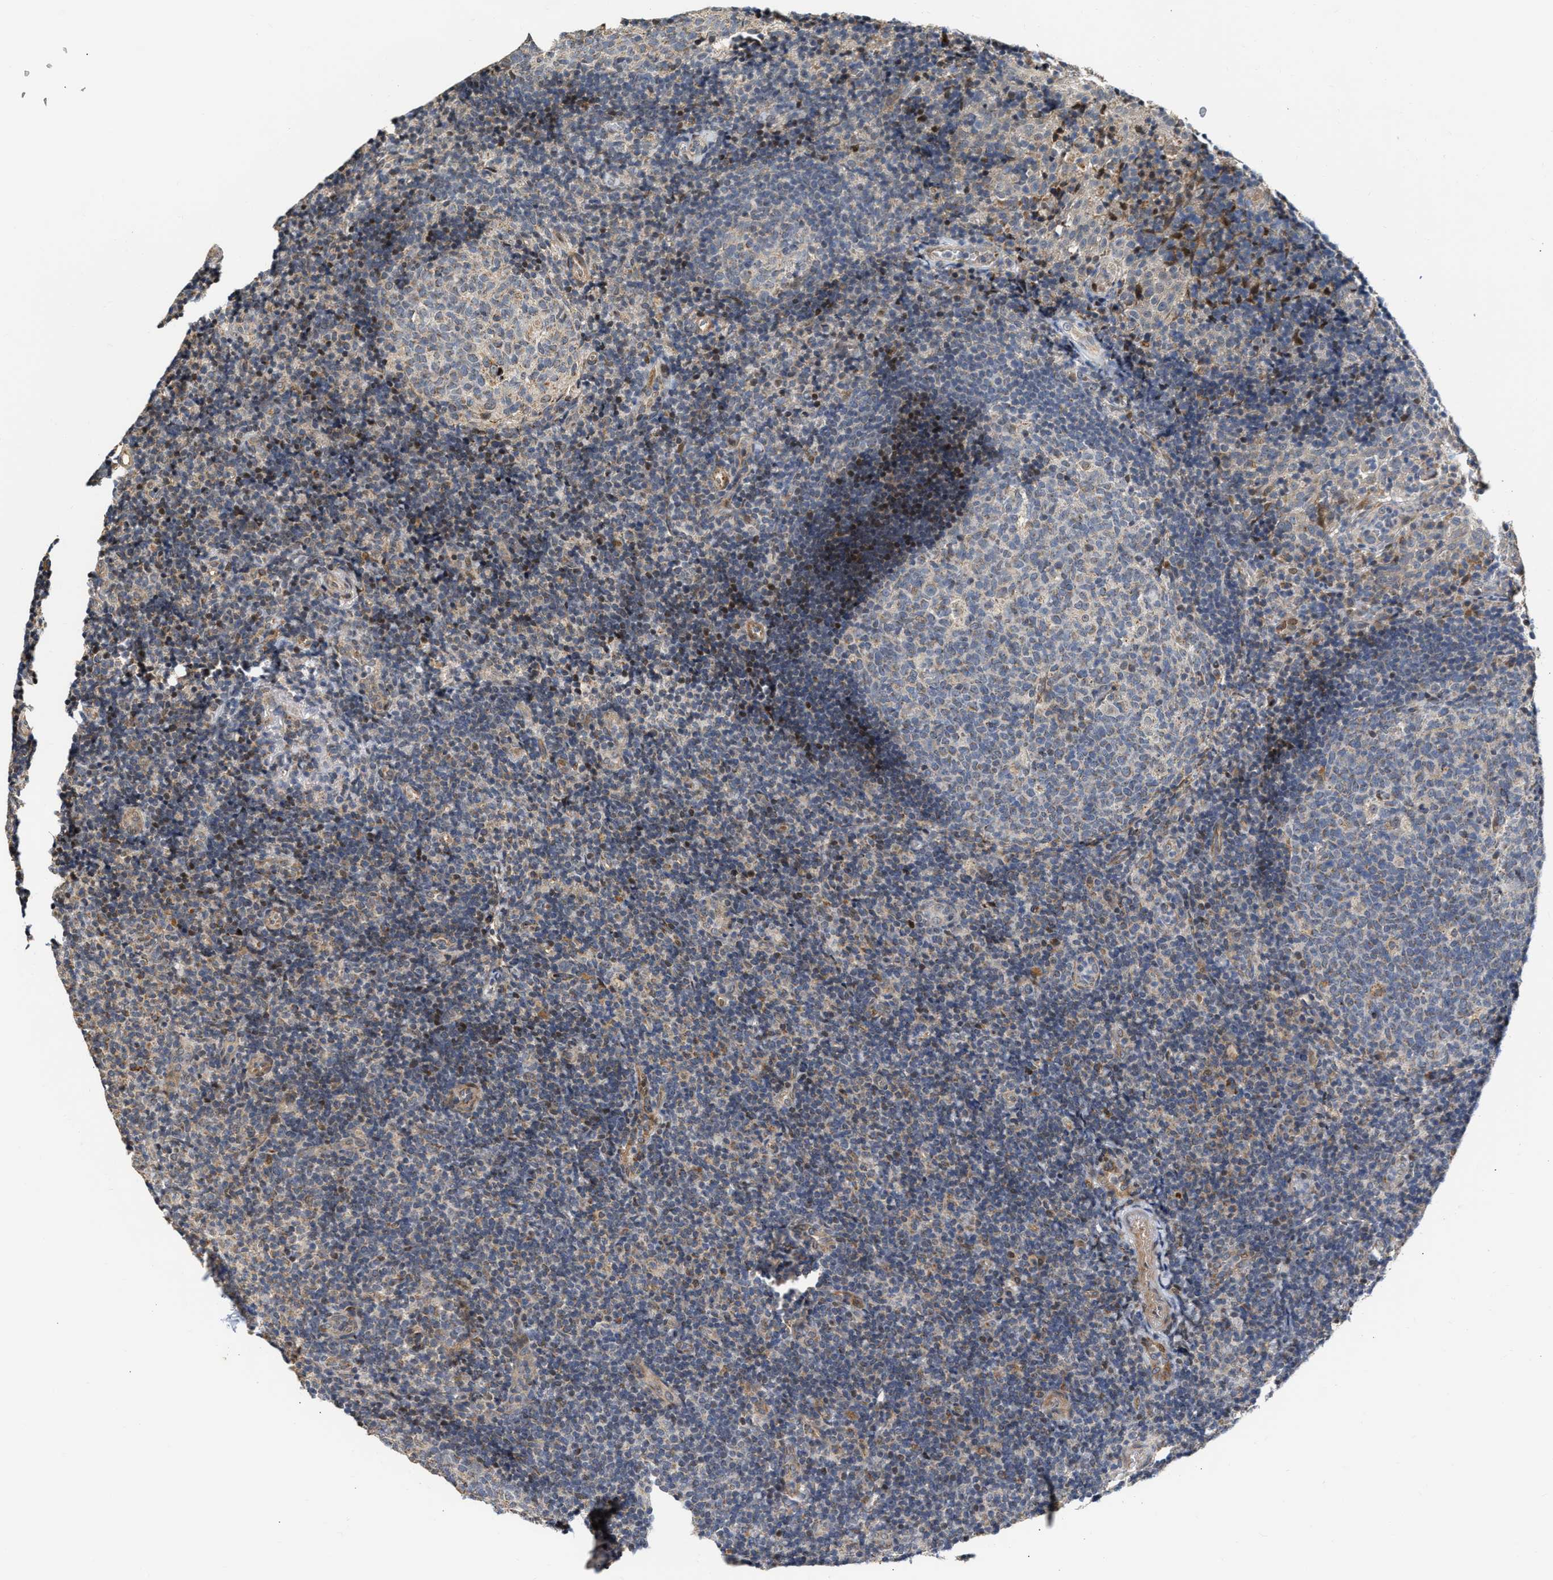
{"staining": {"intensity": "moderate", "quantity": "<25%", "location": "cytoplasmic/membranous"}, "tissue": "tonsil", "cell_type": "Germinal center cells", "image_type": "normal", "snomed": [{"axis": "morphology", "description": "Normal tissue, NOS"}, {"axis": "topography", "description": "Tonsil"}], "caption": "High-magnification brightfield microscopy of unremarkable tonsil stained with DAB (brown) and counterstained with hematoxylin (blue). germinal center cells exhibit moderate cytoplasmic/membranous positivity is identified in about<25% of cells.", "gene": "DEPTOR", "patient": {"sex": "female", "age": 40}}